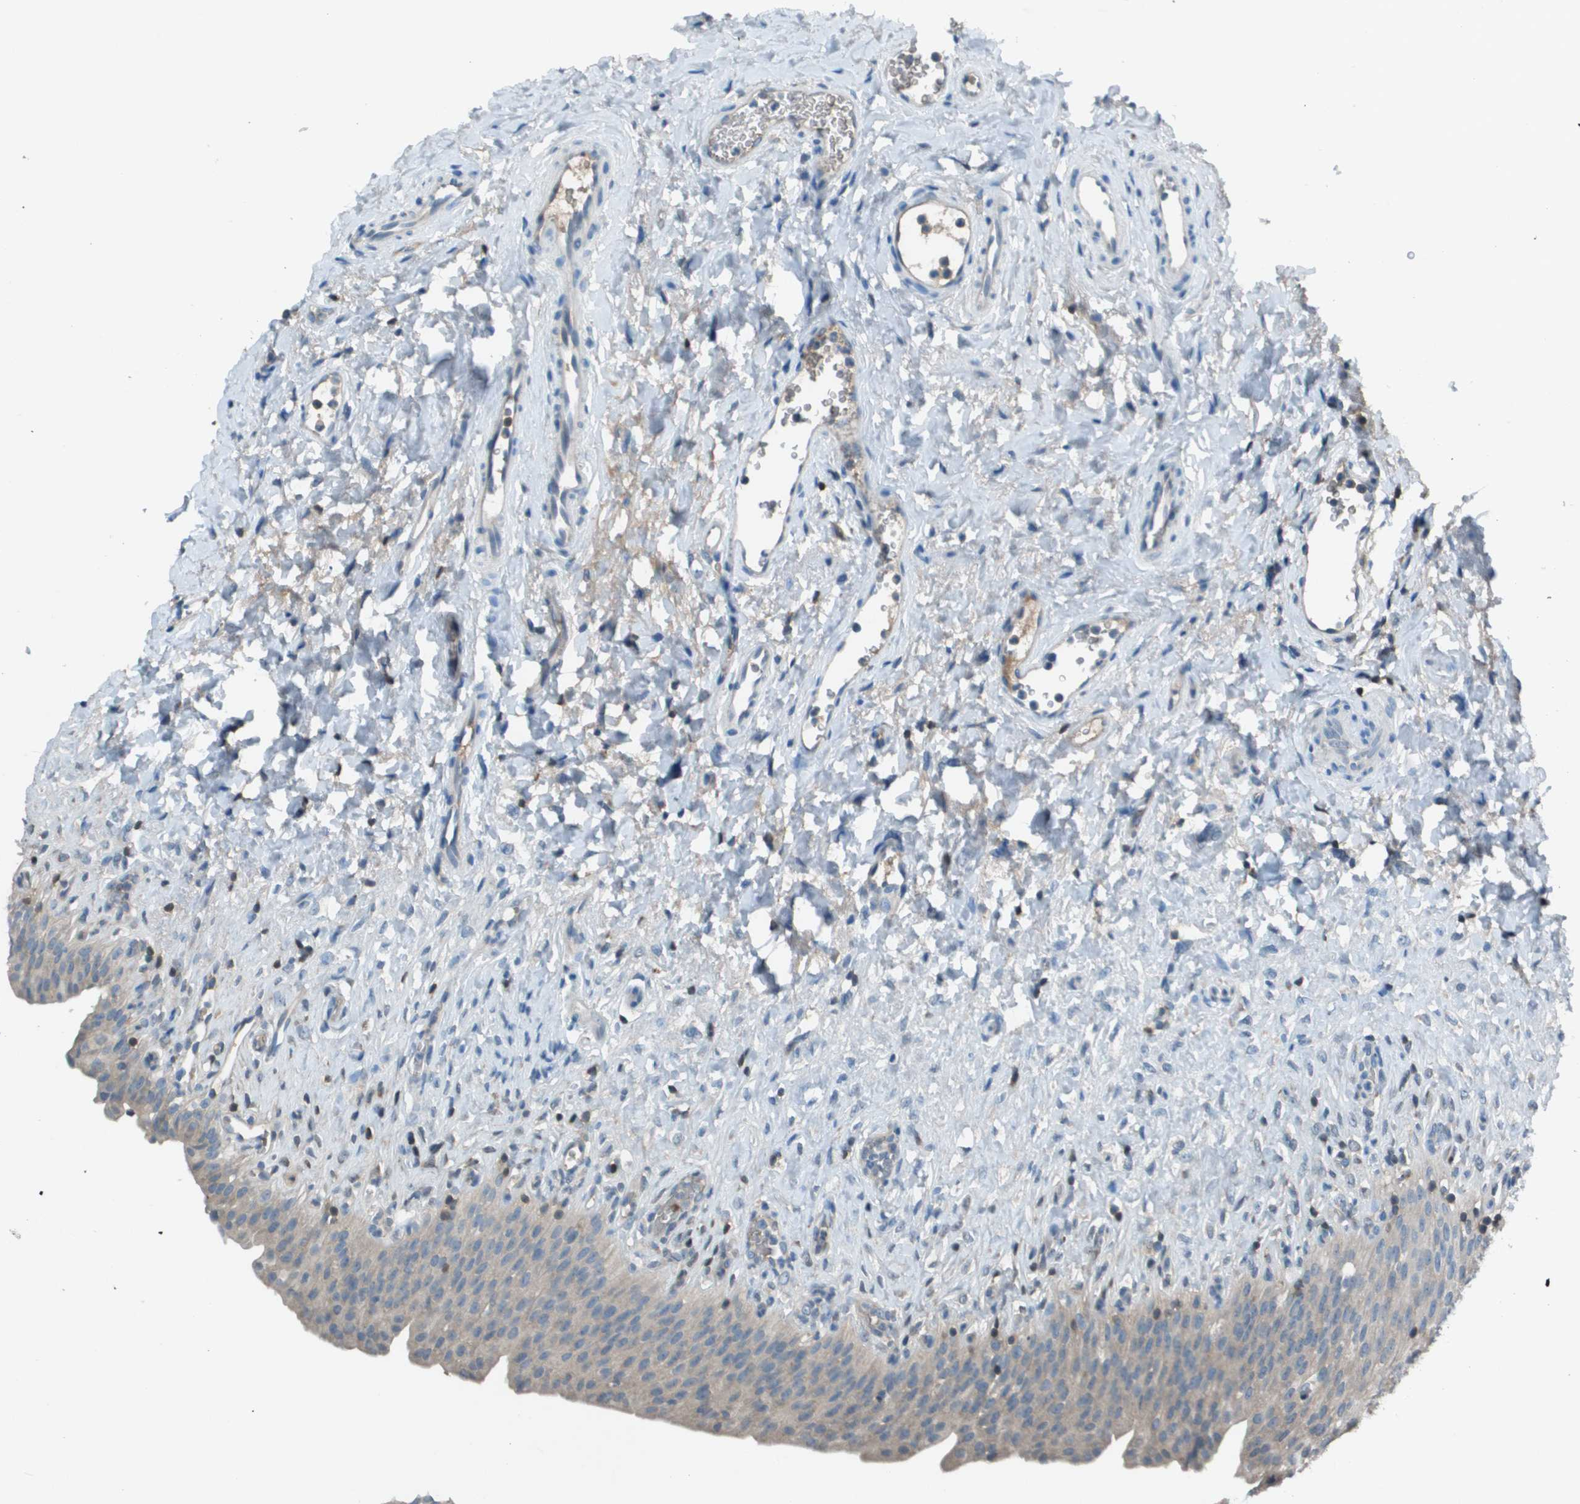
{"staining": {"intensity": "weak", "quantity": ">75%", "location": "cytoplasmic/membranous"}, "tissue": "urinary bladder", "cell_type": "Urothelial cells", "image_type": "normal", "snomed": [{"axis": "morphology", "description": "Urothelial carcinoma, High grade"}, {"axis": "topography", "description": "Urinary bladder"}], "caption": "The image reveals immunohistochemical staining of unremarkable urinary bladder. There is weak cytoplasmic/membranous positivity is seen in about >75% of urothelial cells.", "gene": "CAMK4", "patient": {"sex": "male", "age": 46}}